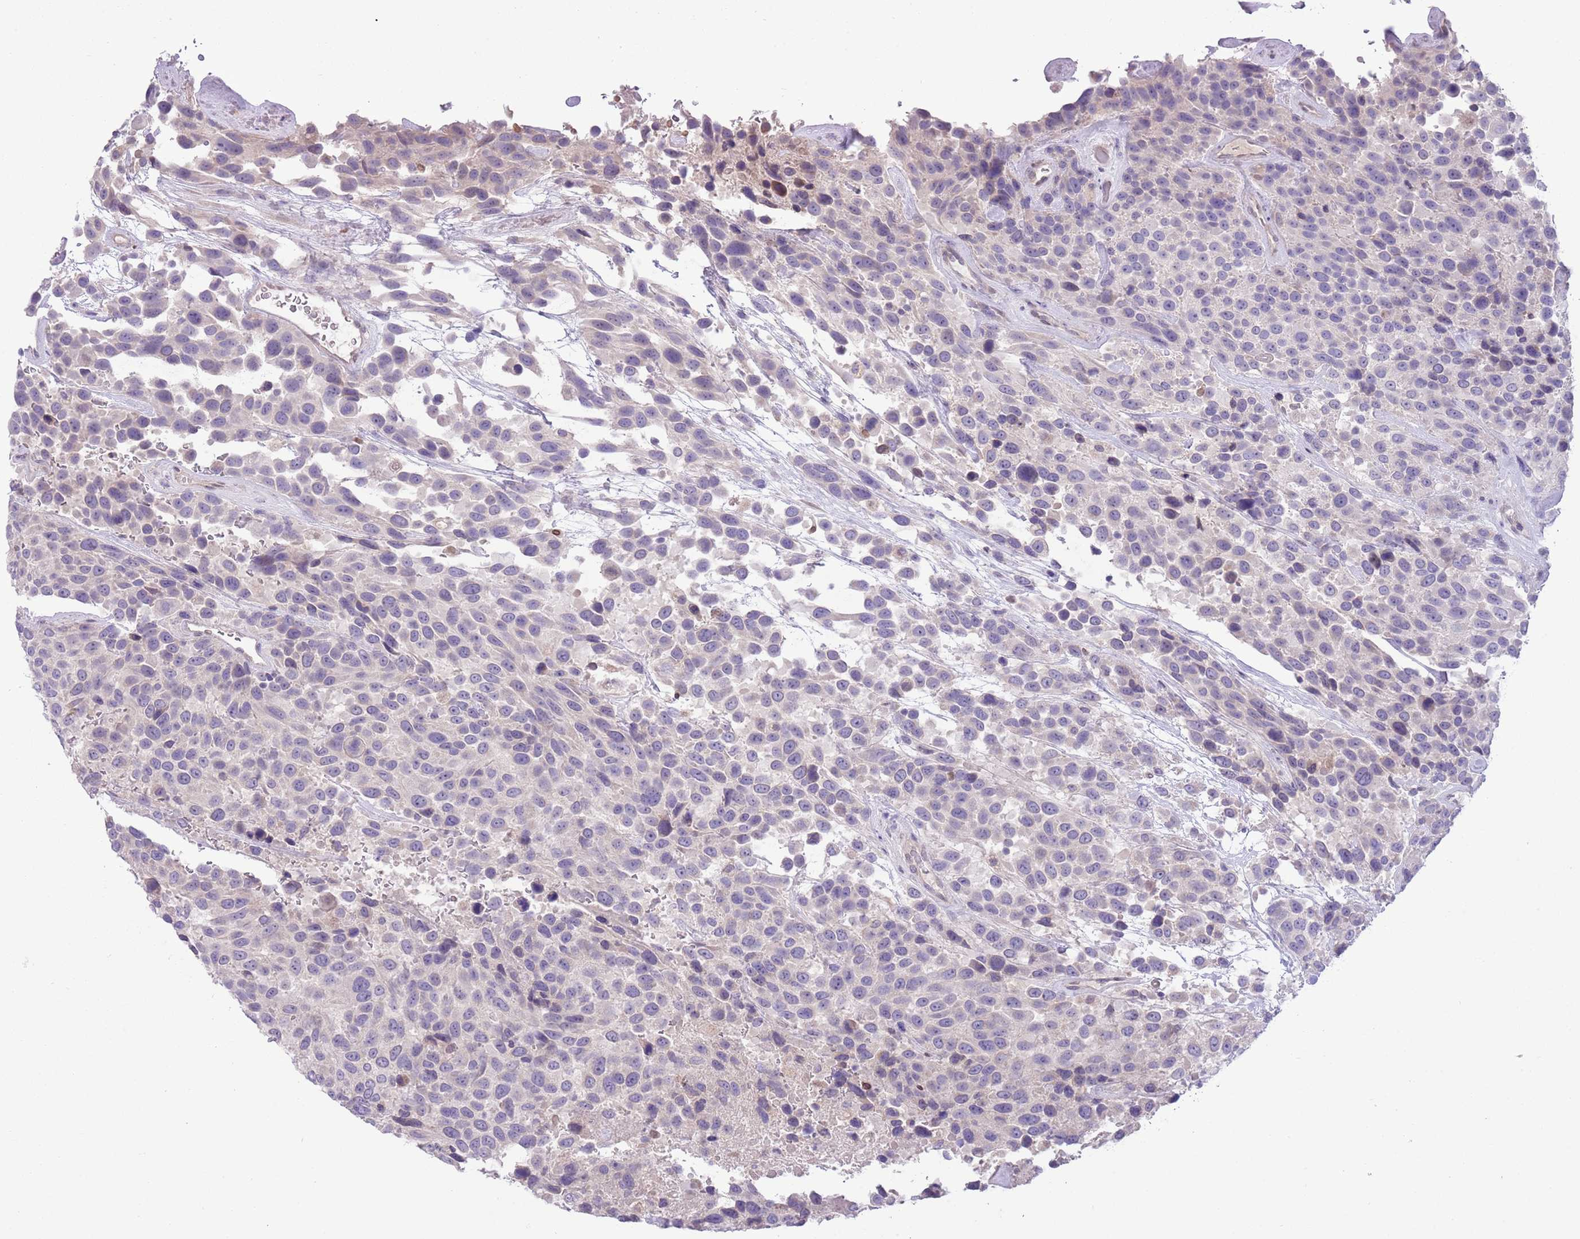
{"staining": {"intensity": "negative", "quantity": "none", "location": "none"}, "tissue": "urothelial cancer", "cell_type": "Tumor cells", "image_type": "cancer", "snomed": [{"axis": "morphology", "description": "Urothelial carcinoma, High grade"}, {"axis": "topography", "description": "Urinary bladder"}], "caption": "Human urothelial carcinoma (high-grade) stained for a protein using immunohistochemistry (IHC) displays no staining in tumor cells.", "gene": "CCND2", "patient": {"sex": "female", "age": 70}}